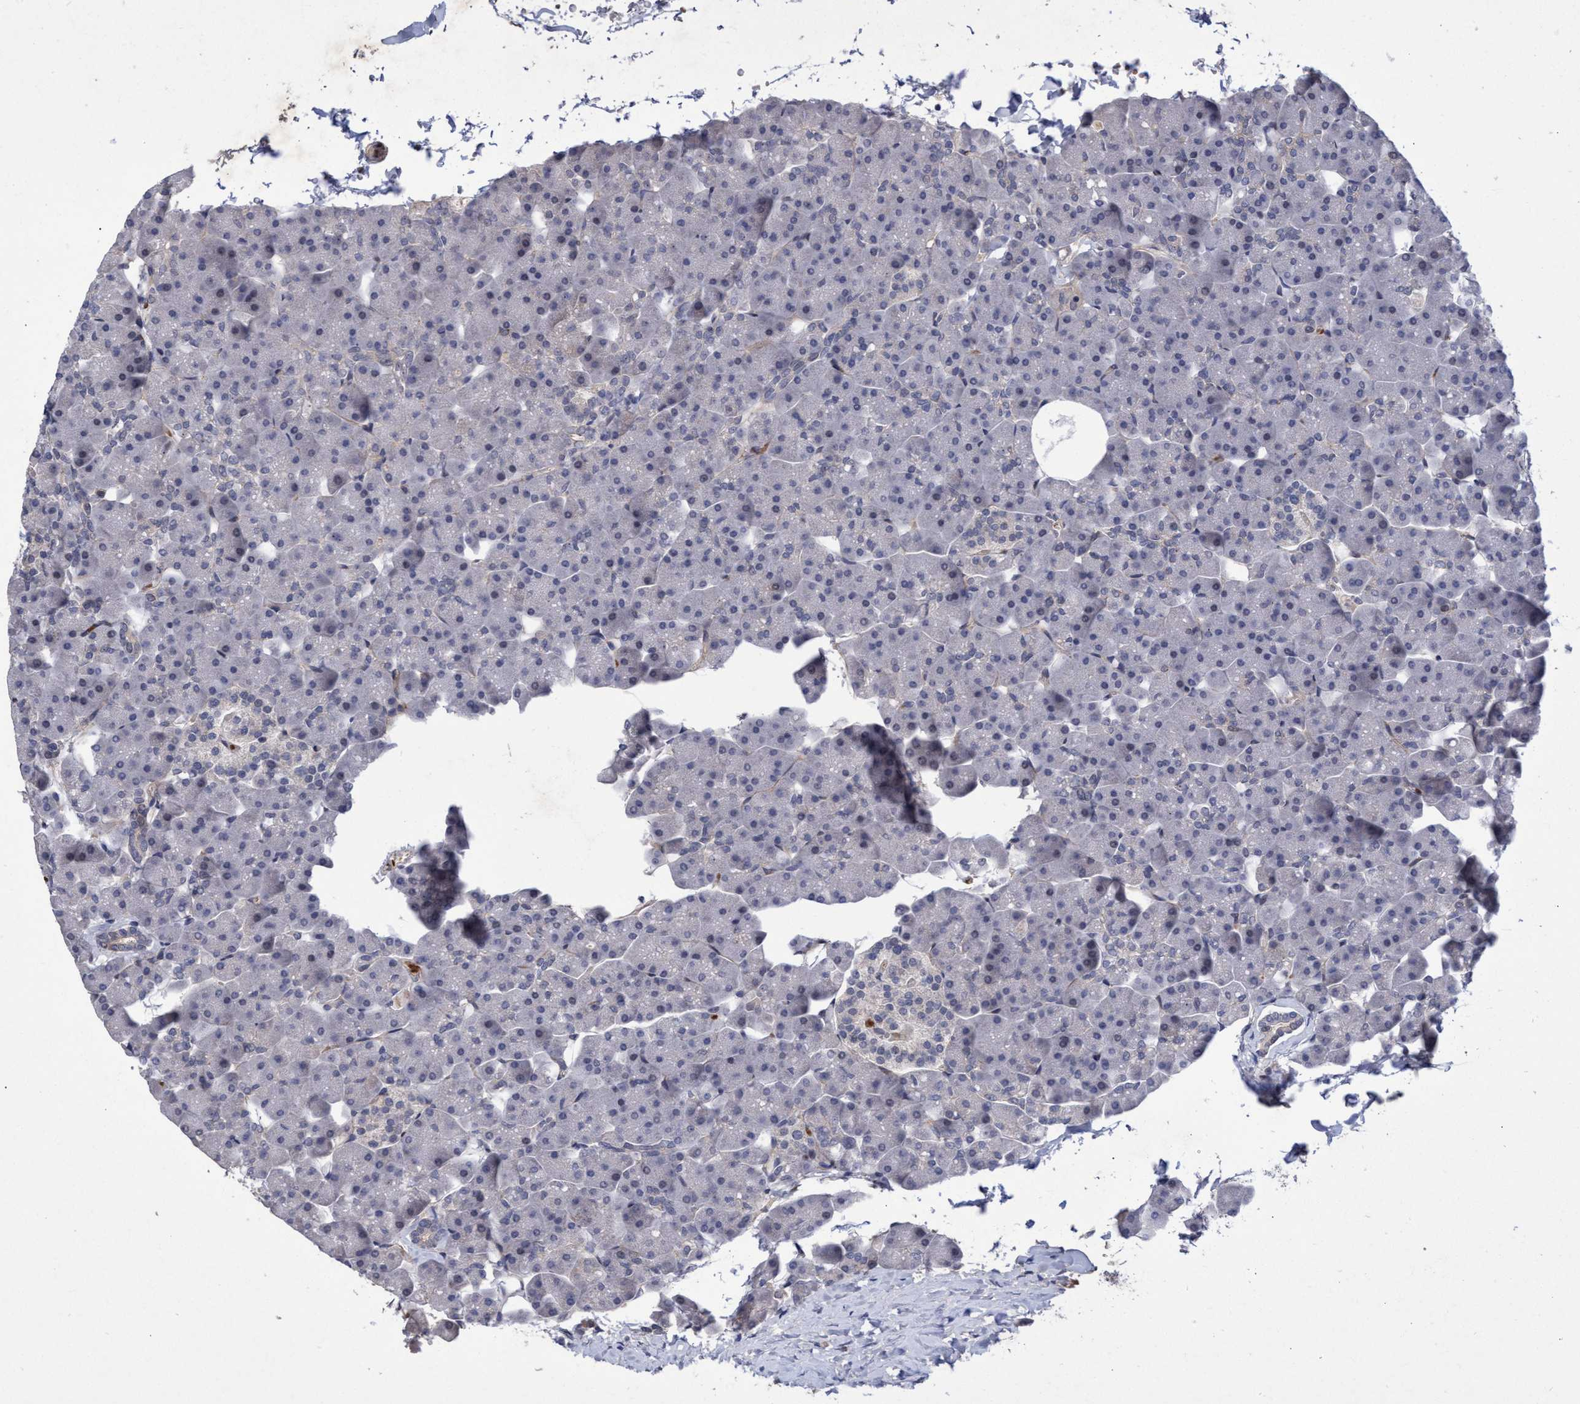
{"staining": {"intensity": "moderate", "quantity": "<25%", "location": "cytoplasmic/membranous"}, "tissue": "pancreas", "cell_type": "Exocrine glandular cells", "image_type": "normal", "snomed": [{"axis": "morphology", "description": "Normal tissue, NOS"}, {"axis": "topography", "description": "Pancreas"}], "caption": "Pancreas stained with a brown dye displays moderate cytoplasmic/membranous positive staining in about <25% of exocrine glandular cells.", "gene": "ZNF750", "patient": {"sex": "male", "age": 35}}